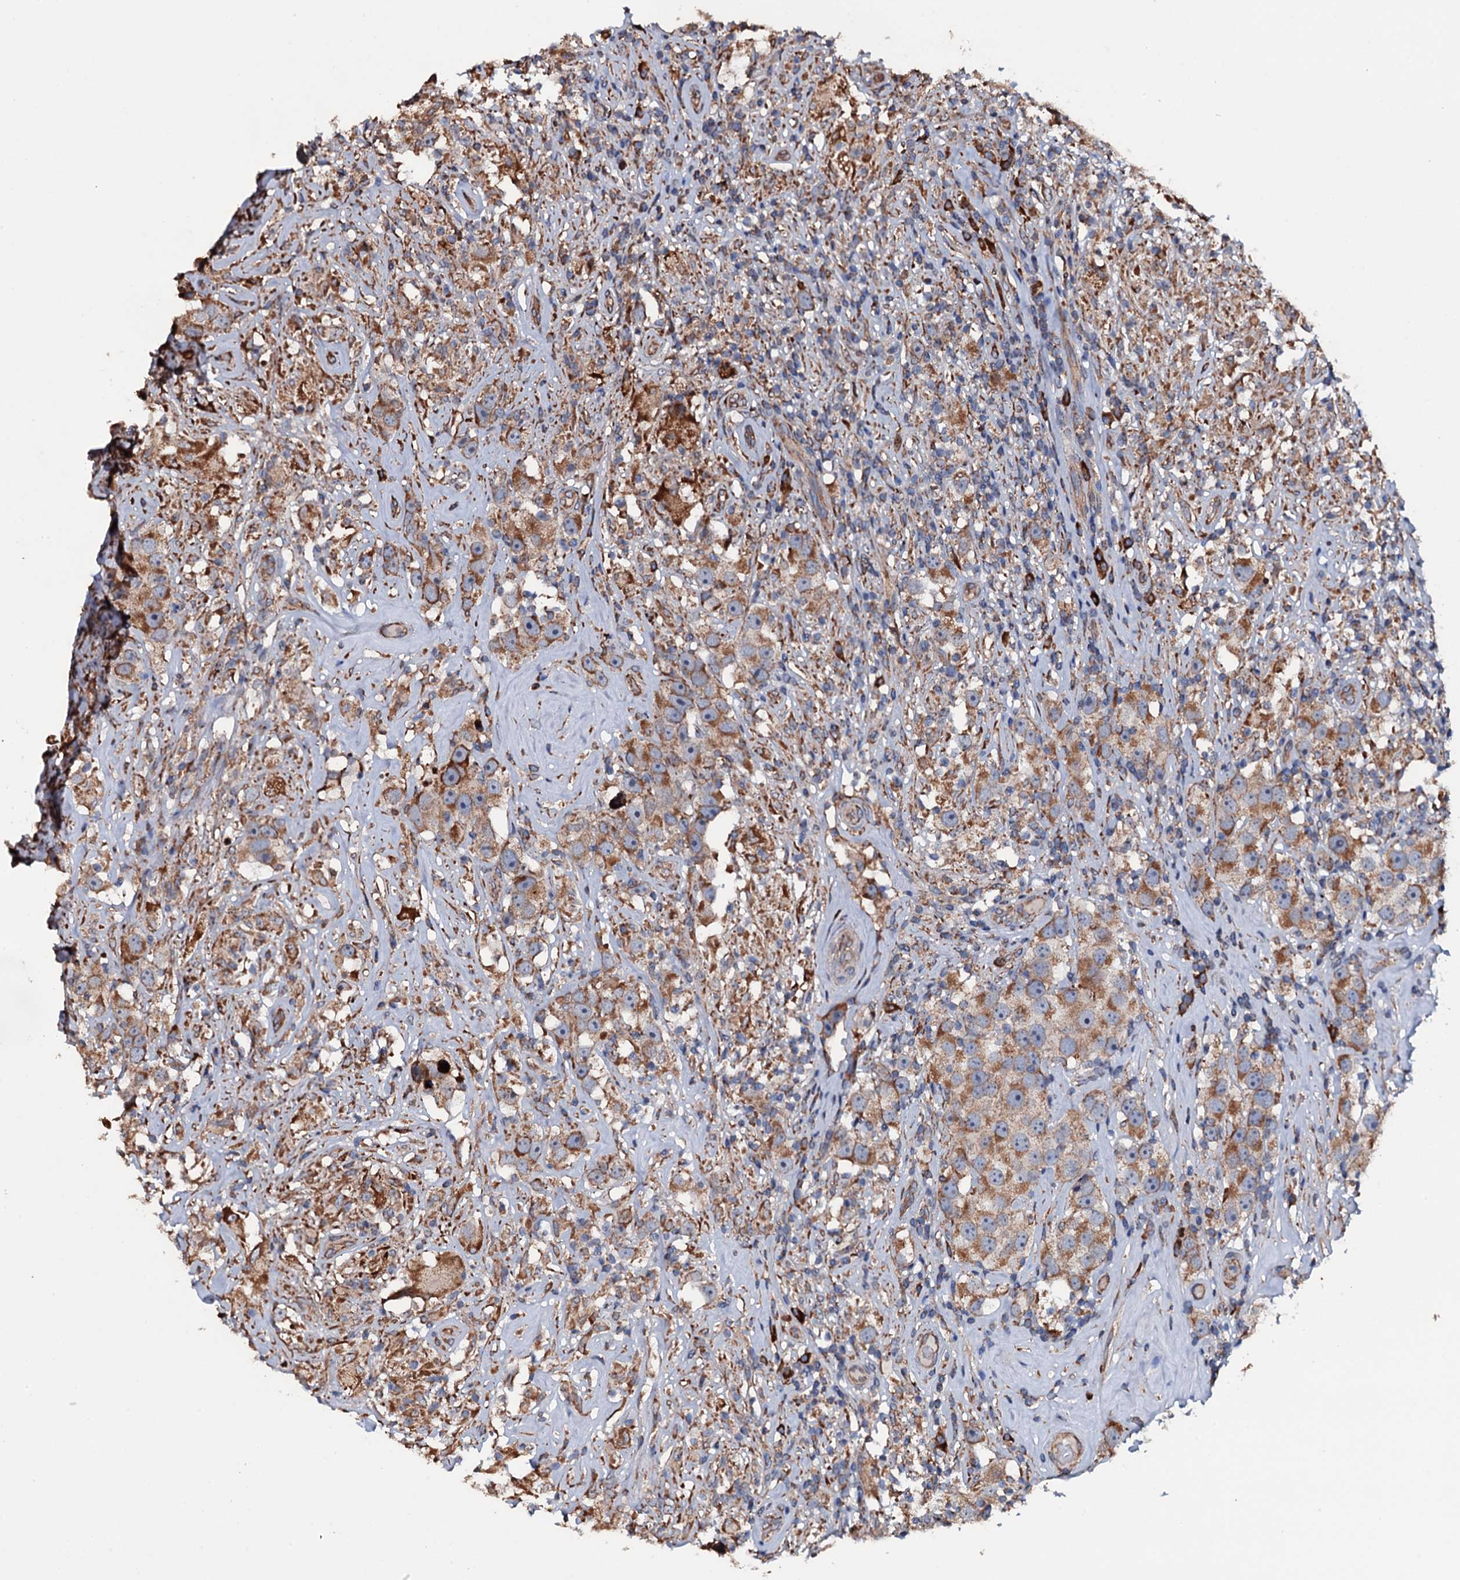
{"staining": {"intensity": "moderate", "quantity": ">75%", "location": "cytoplasmic/membranous"}, "tissue": "testis cancer", "cell_type": "Tumor cells", "image_type": "cancer", "snomed": [{"axis": "morphology", "description": "Seminoma, NOS"}, {"axis": "topography", "description": "Testis"}], "caption": "Testis cancer (seminoma) was stained to show a protein in brown. There is medium levels of moderate cytoplasmic/membranous expression in approximately >75% of tumor cells. (brown staining indicates protein expression, while blue staining denotes nuclei).", "gene": "RAB12", "patient": {"sex": "male", "age": 49}}